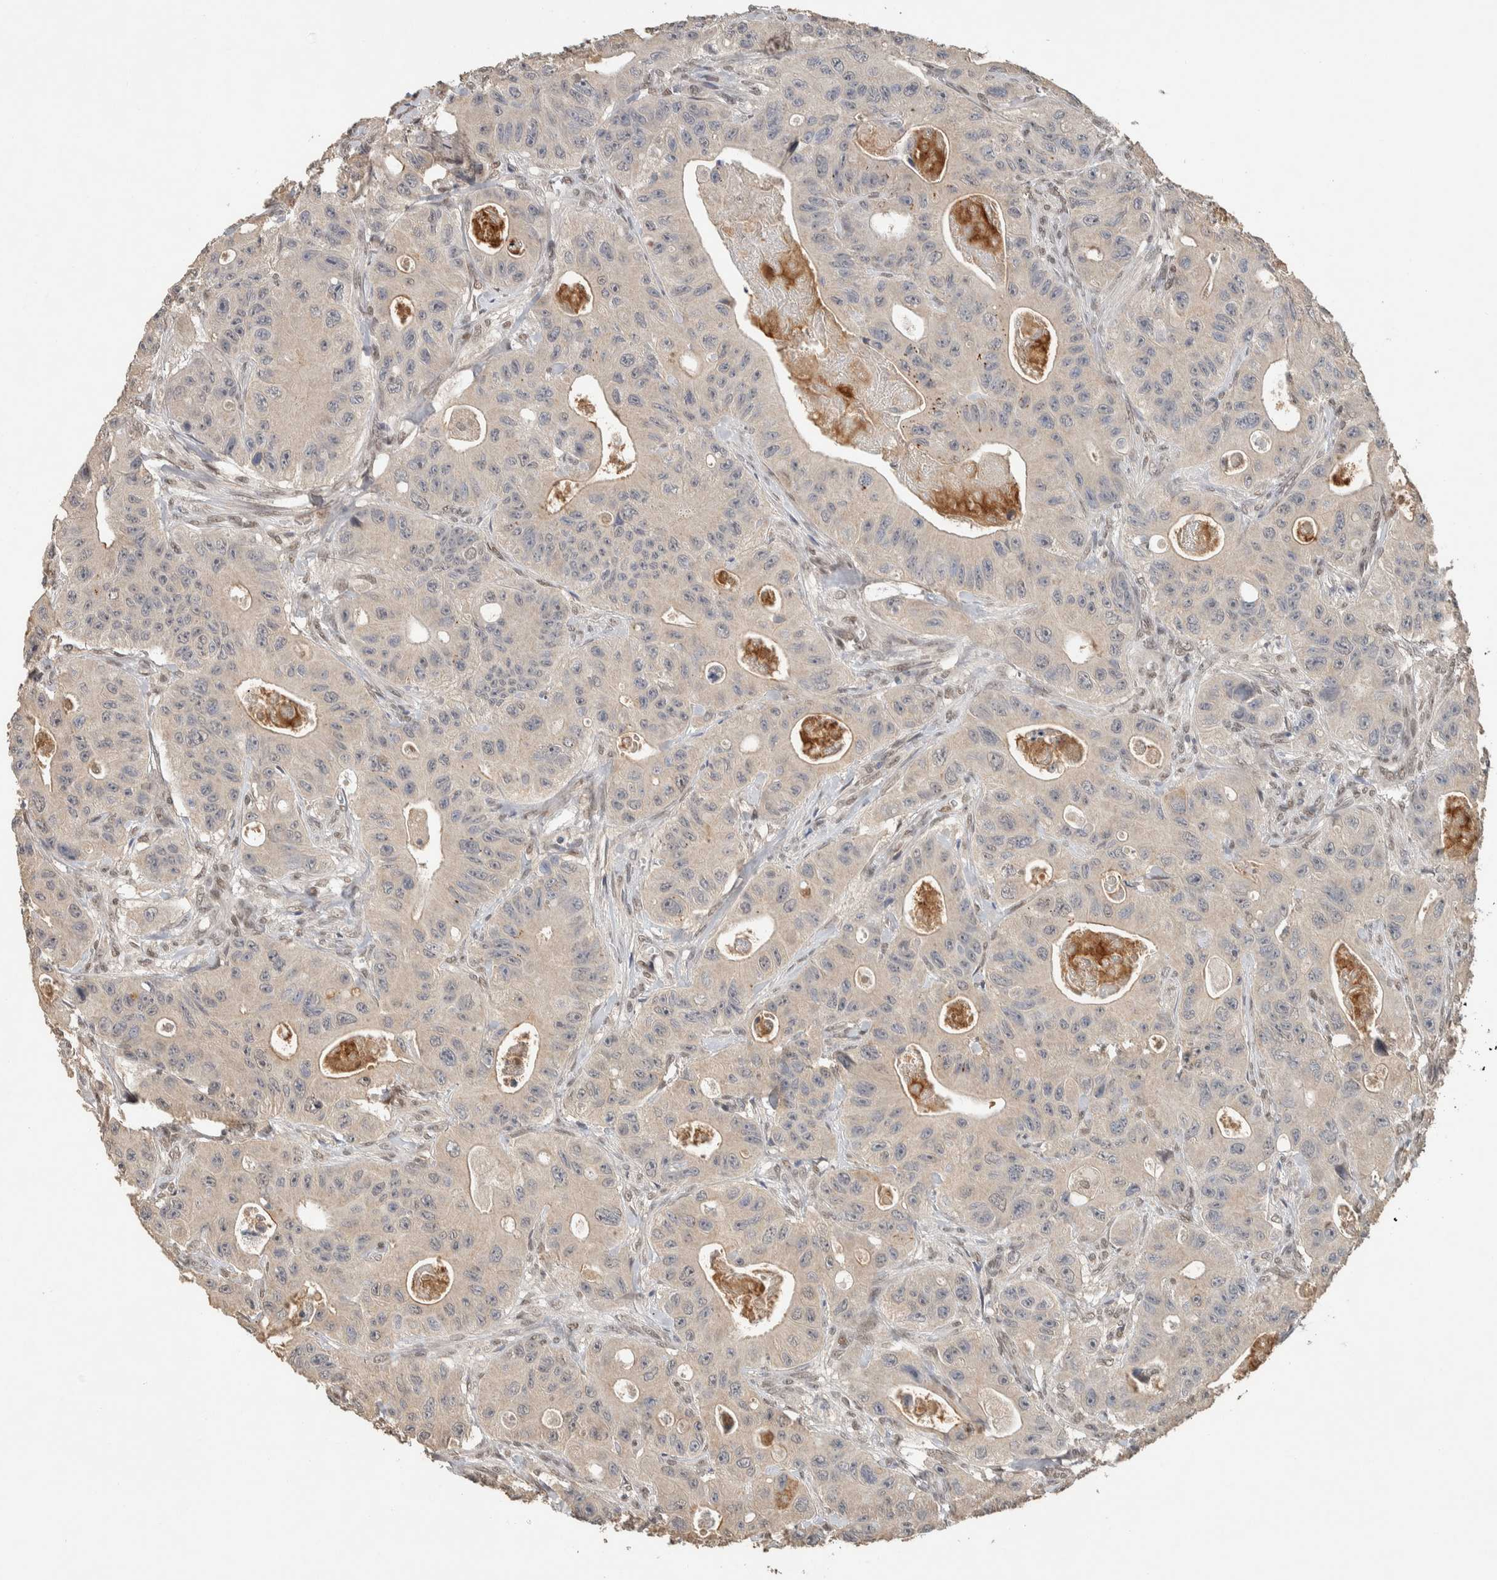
{"staining": {"intensity": "weak", "quantity": "<25%", "location": "cytoplasmic/membranous"}, "tissue": "colorectal cancer", "cell_type": "Tumor cells", "image_type": "cancer", "snomed": [{"axis": "morphology", "description": "Adenocarcinoma, NOS"}, {"axis": "topography", "description": "Colon"}], "caption": "This is an IHC micrograph of human adenocarcinoma (colorectal). There is no expression in tumor cells.", "gene": "CYSRT1", "patient": {"sex": "female", "age": 46}}